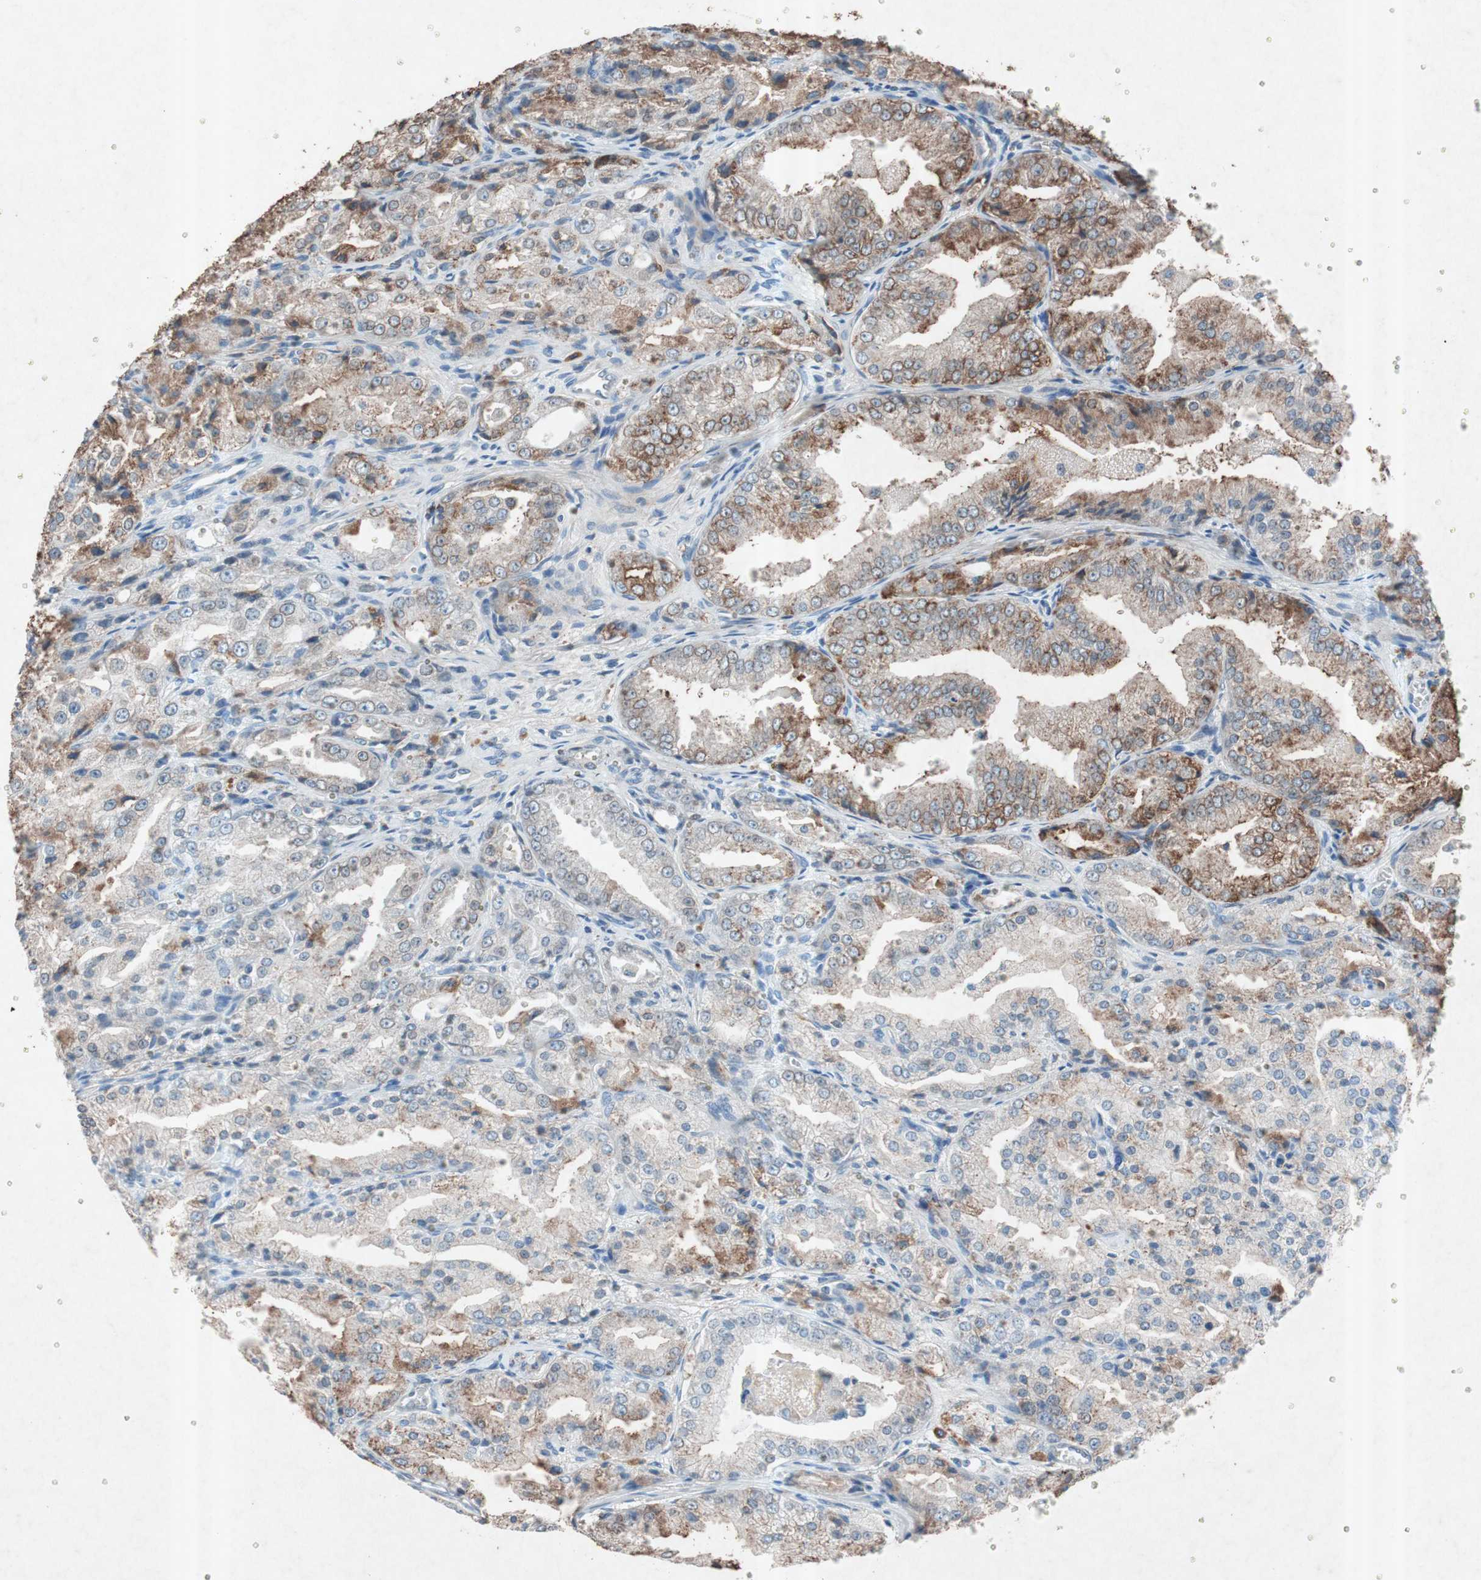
{"staining": {"intensity": "moderate", "quantity": "25%-75%", "location": "cytoplasmic/membranous"}, "tissue": "prostate cancer", "cell_type": "Tumor cells", "image_type": "cancer", "snomed": [{"axis": "morphology", "description": "Adenocarcinoma, High grade"}, {"axis": "topography", "description": "Prostate"}], "caption": "This is an image of IHC staining of adenocarcinoma (high-grade) (prostate), which shows moderate expression in the cytoplasmic/membranous of tumor cells.", "gene": "GRB7", "patient": {"sex": "male", "age": 61}}